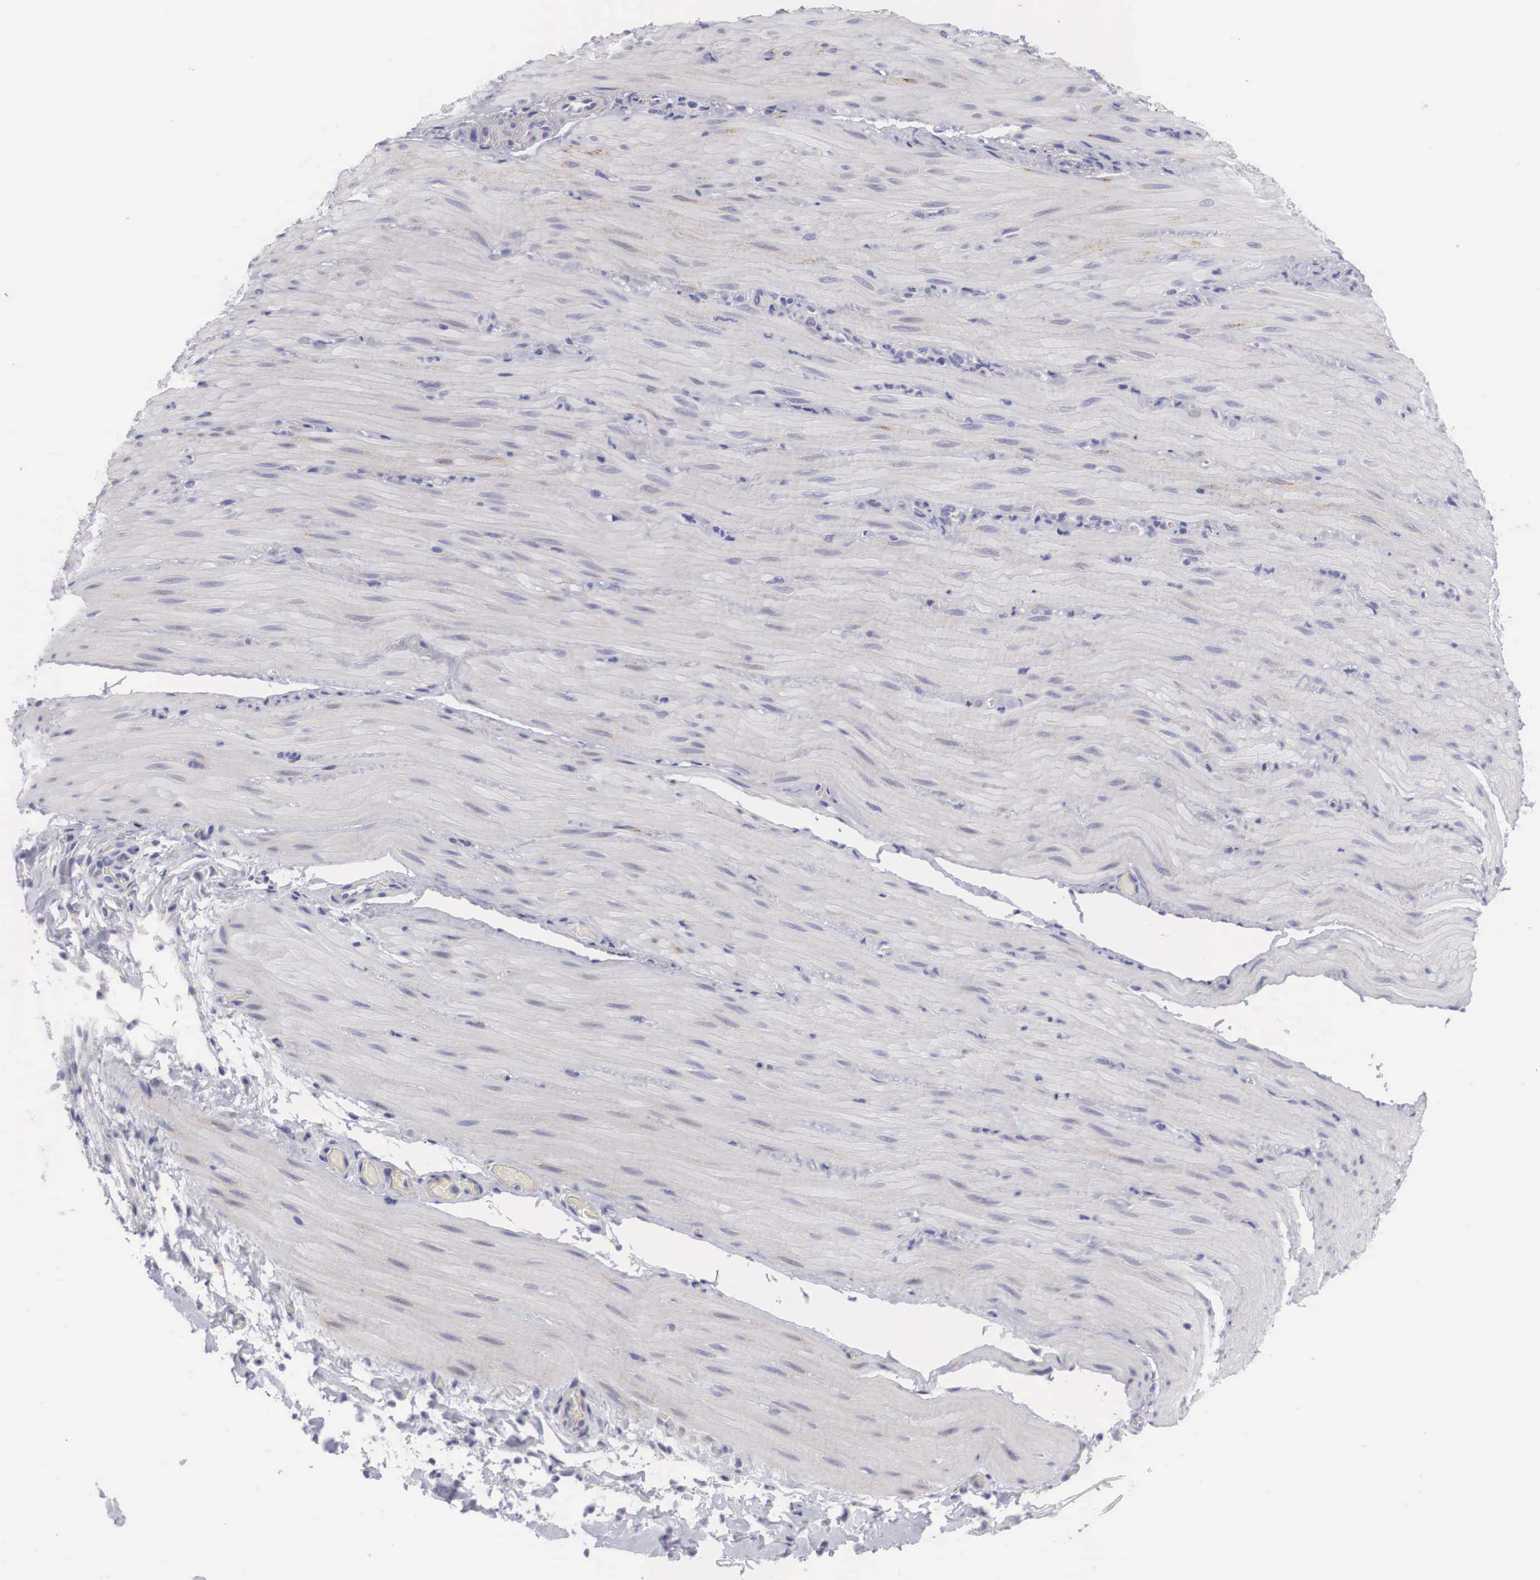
{"staining": {"intensity": "negative", "quantity": "none", "location": "none"}, "tissue": "smooth muscle", "cell_type": "Smooth muscle cells", "image_type": "normal", "snomed": [{"axis": "morphology", "description": "Normal tissue, NOS"}, {"axis": "topography", "description": "Duodenum"}], "caption": "This photomicrograph is of unremarkable smooth muscle stained with IHC to label a protein in brown with the nuclei are counter-stained blue. There is no expression in smooth muscle cells.", "gene": "ARMCX3", "patient": {"sex": "male", "age": 63}}